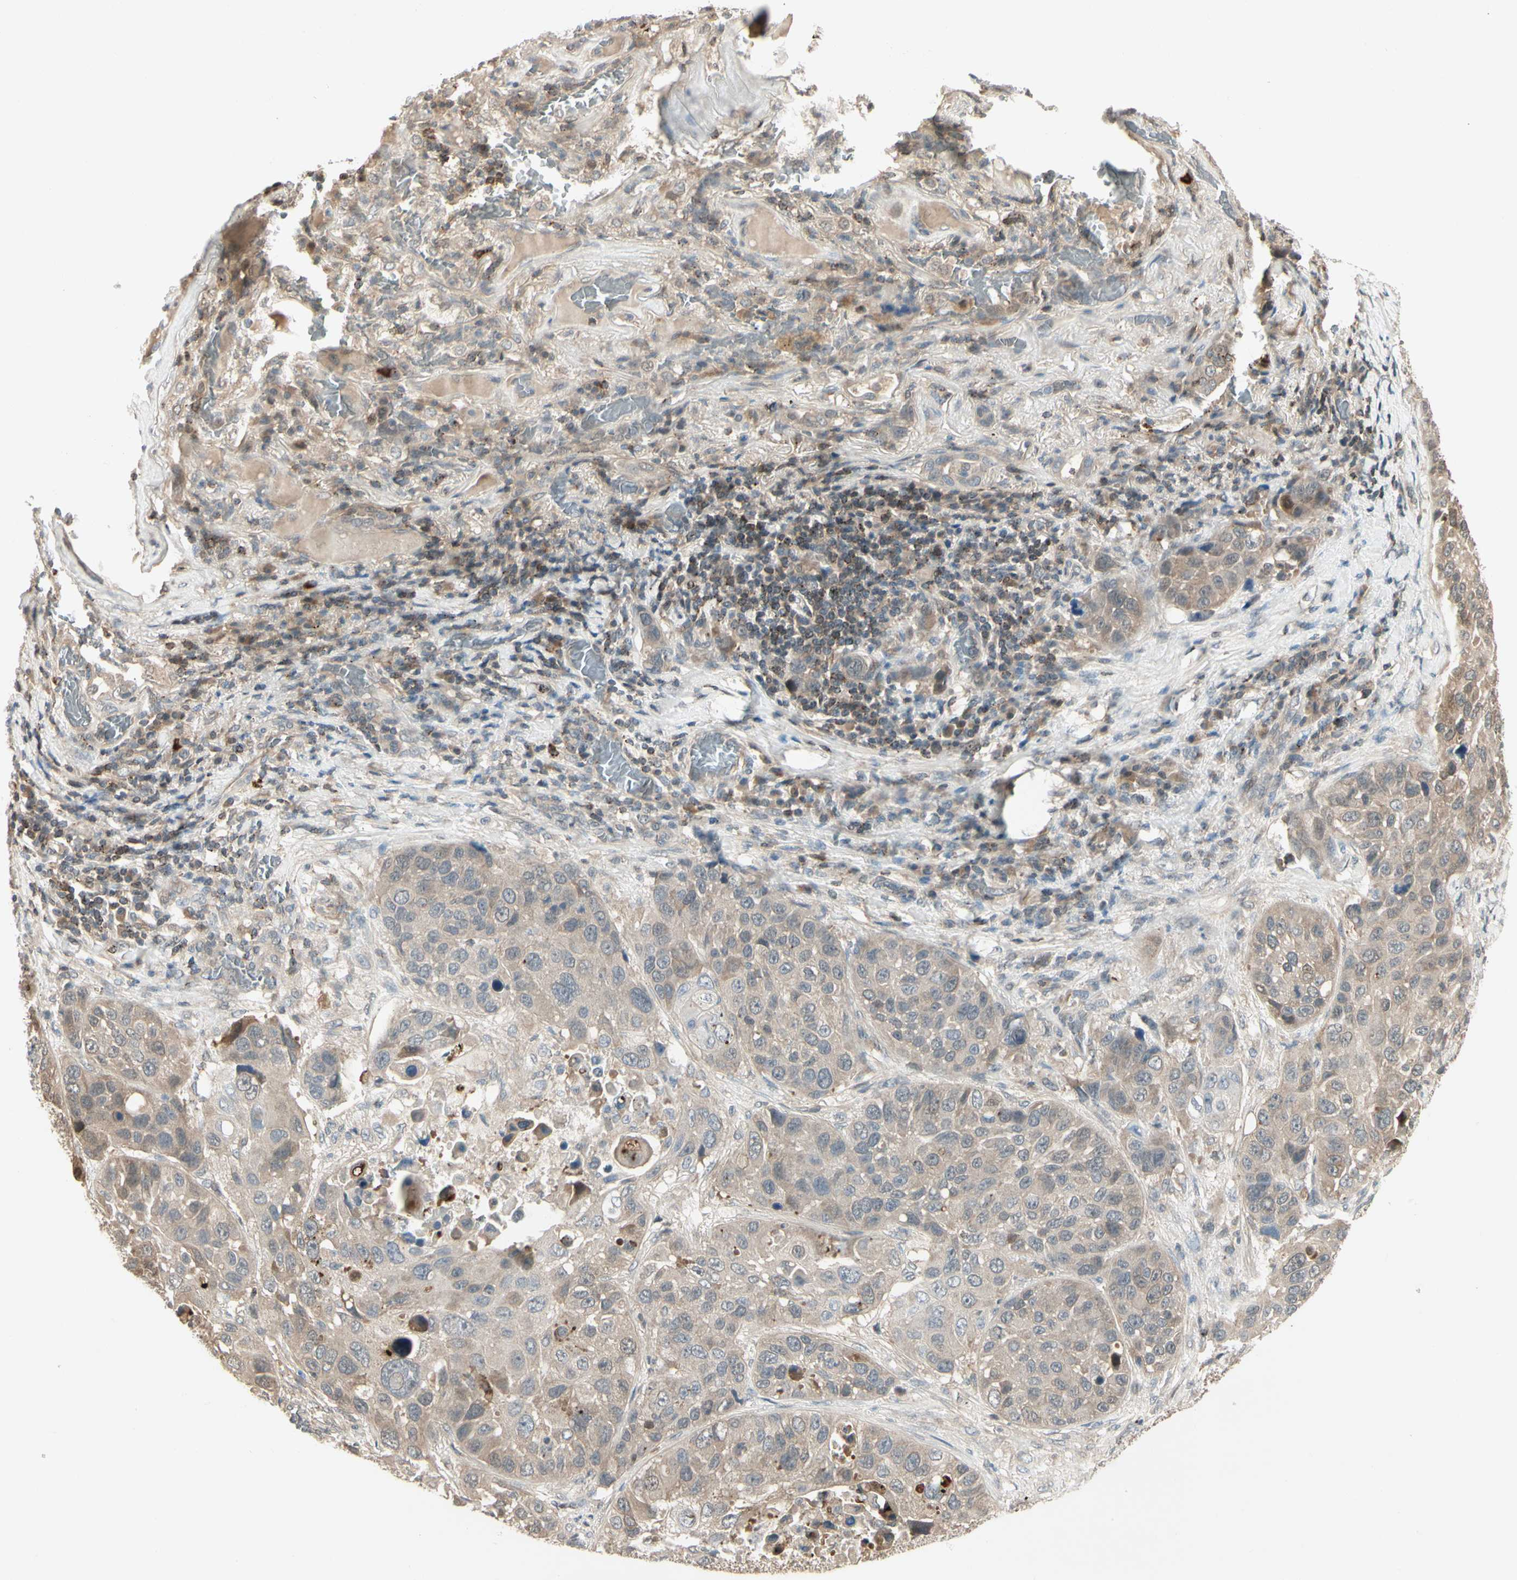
{"staining": {"intensity": "weak", "quantity": ">75%", "location": "cytoplasmic/membranous"}, "tissue": "lung cancer", "cell_type": "Tumor cells", "image_type": "cancer", "snomed": [{"axis": "morphology", "description": "Squamous cell carcinoma, NOS"}, {"axis": "topography", "description": "Lung"}], "caption": "IHC micrograph of lung cancer stained for a protein (brown), which shows low levels of weak cytoplasmic/membranous expression in approximately >75% of tumor cells.", "gene": "EVC", "patient": {"sex": "male", "age": 57}}